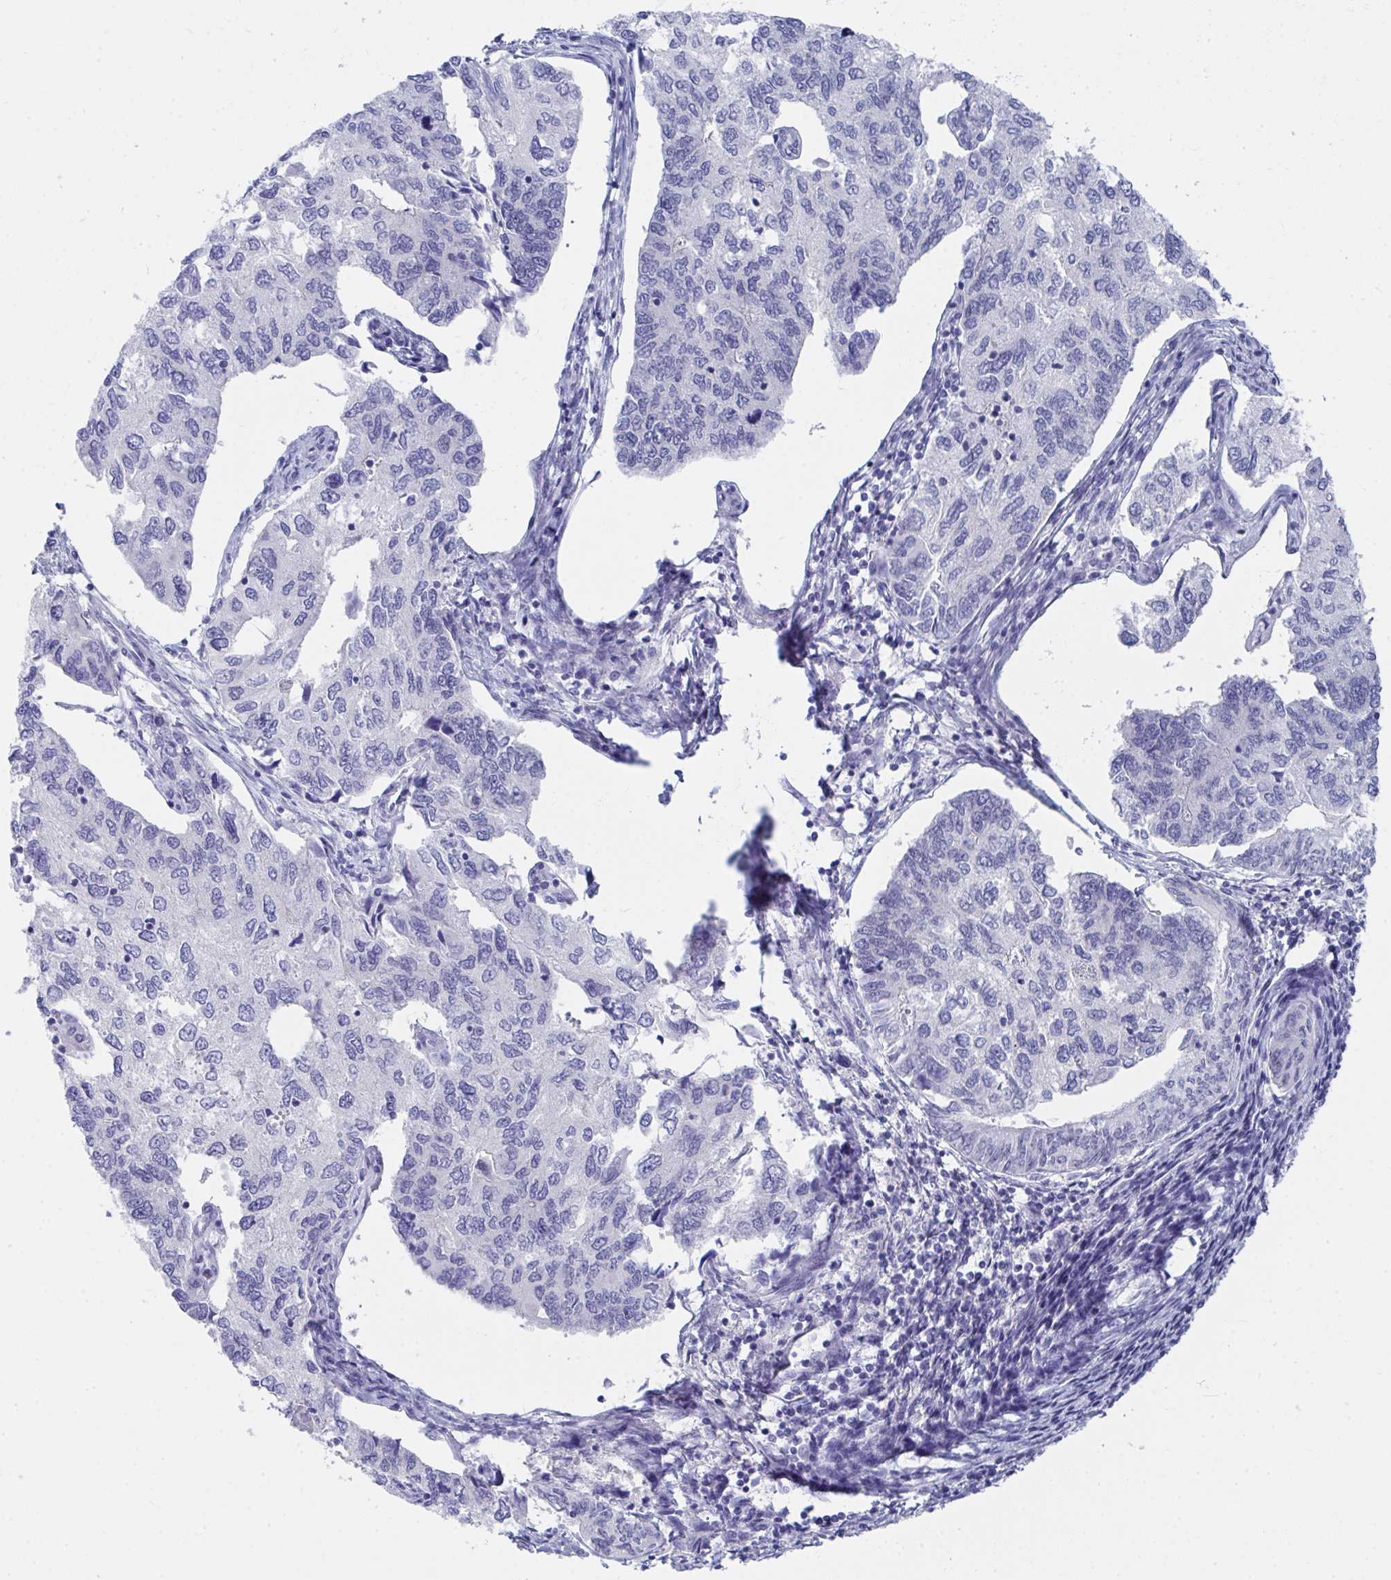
{"staining": {"intensity": "negative", "quantity": "none", "location": "none"}, "tissue": "endometrial cancer", "cell_type": "Tumor cells", "image_type": "cancer", "snomed": [{"axis": "morphology", "description": "Carcinoma, NOS"}, {"axis": "topography", "description": "Uterus"}], "caption": "A photomicrograph of human endometrial cancer is negative for staining in tumor cells.", "gene": "DAOA", "patient": {"sex": "female", "age": 76}}